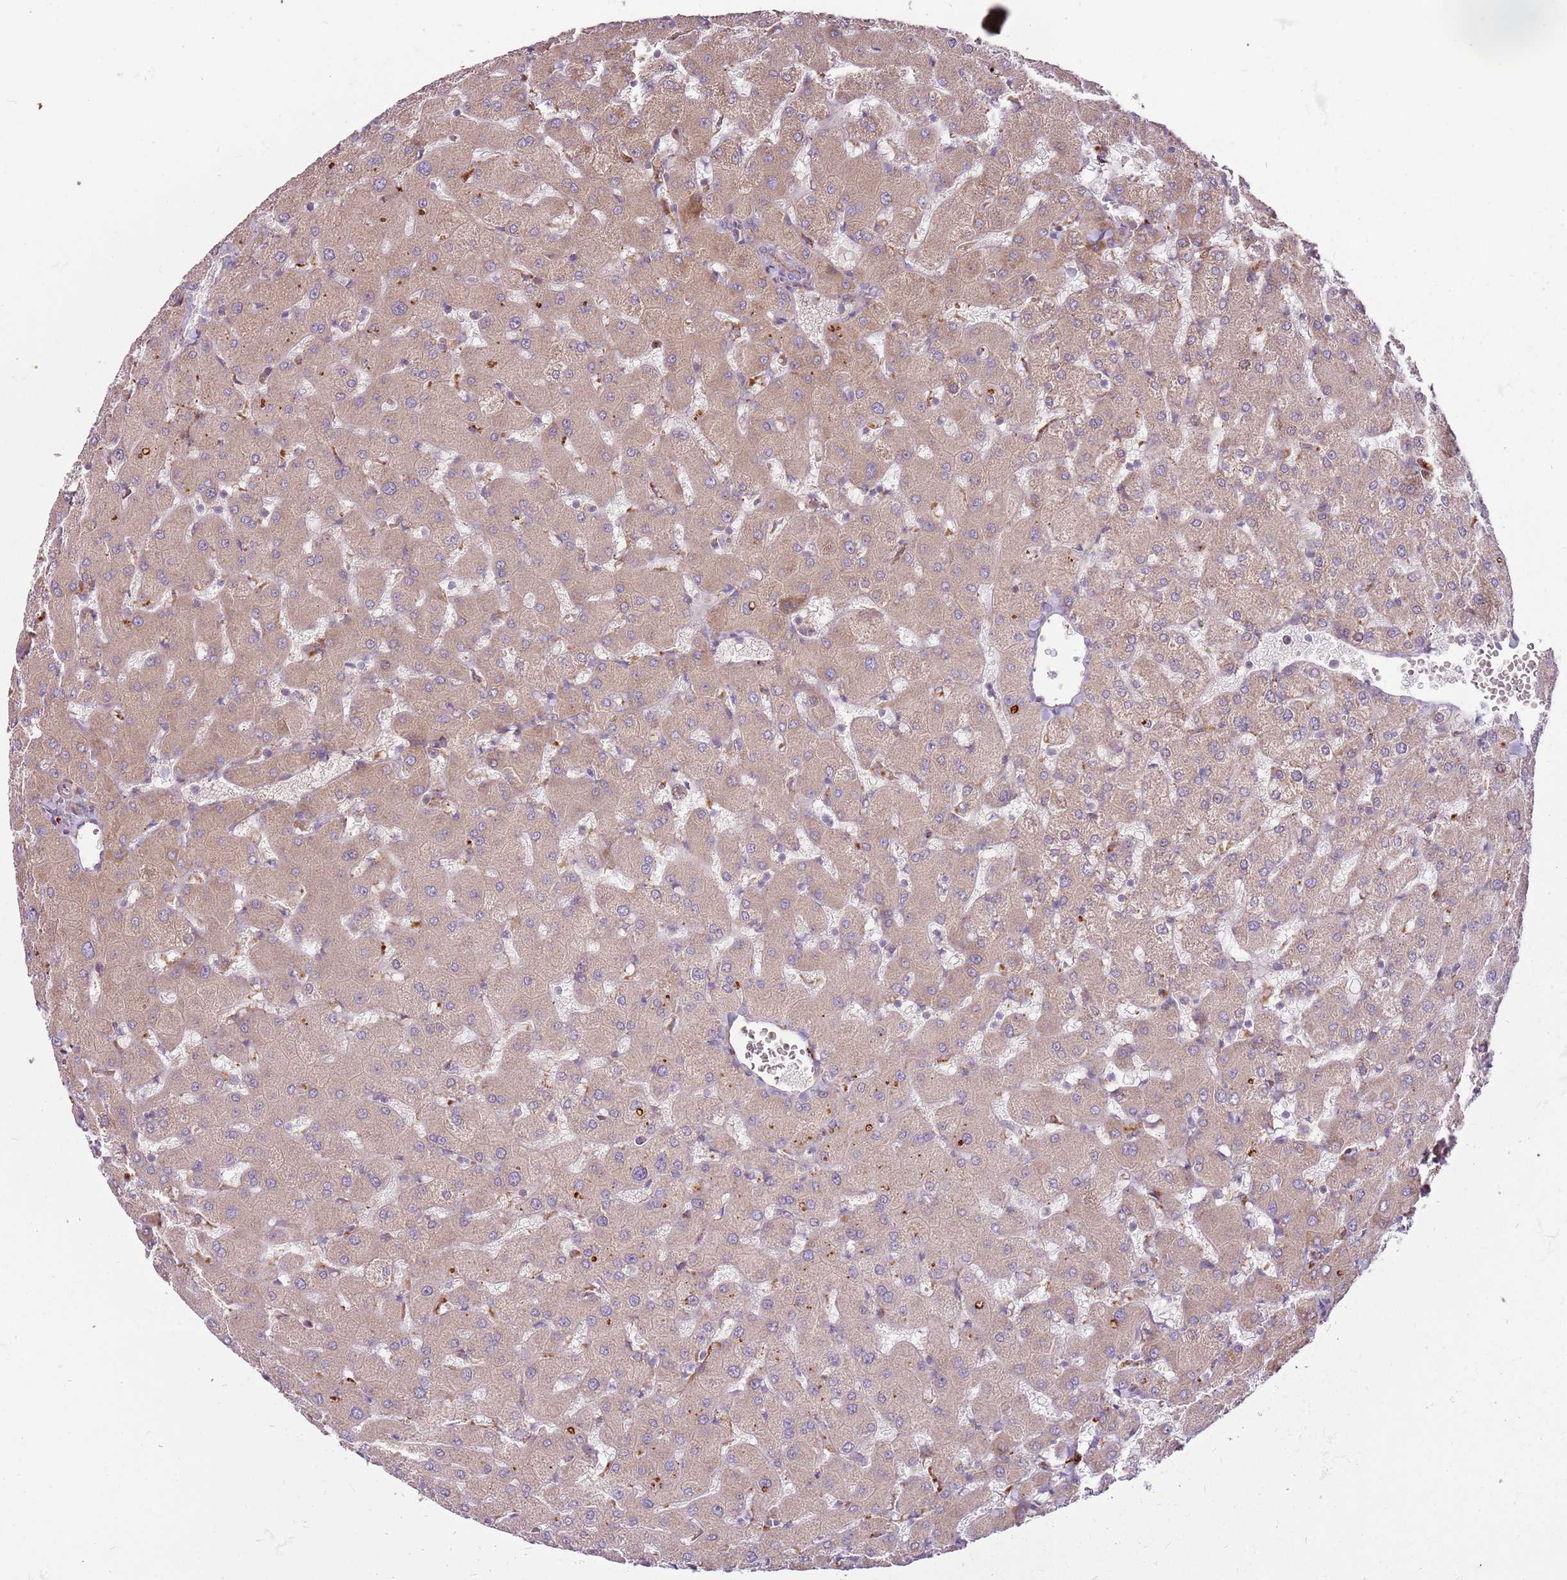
{"staining": {"intensity": "negative", "quantity": "none", "location": "none"}, "tissue": "liver", "cell_type": "Cholangiocytes", "image_type": "normal", "snomed": [{"axis": "morphology", "description": "Normal tissue, NOS"}, {"axis": "topography", "description": "Liver"}], "caption": "Unremarkable liver was stained to show a protein in brown. There is no significant expression in cholangiocytes. (DAB immunohistochemistry visualized using brightfield microscopy, high magnification).", "gene": "EMC1", "patient": {"sex": "female", "age": 63}}